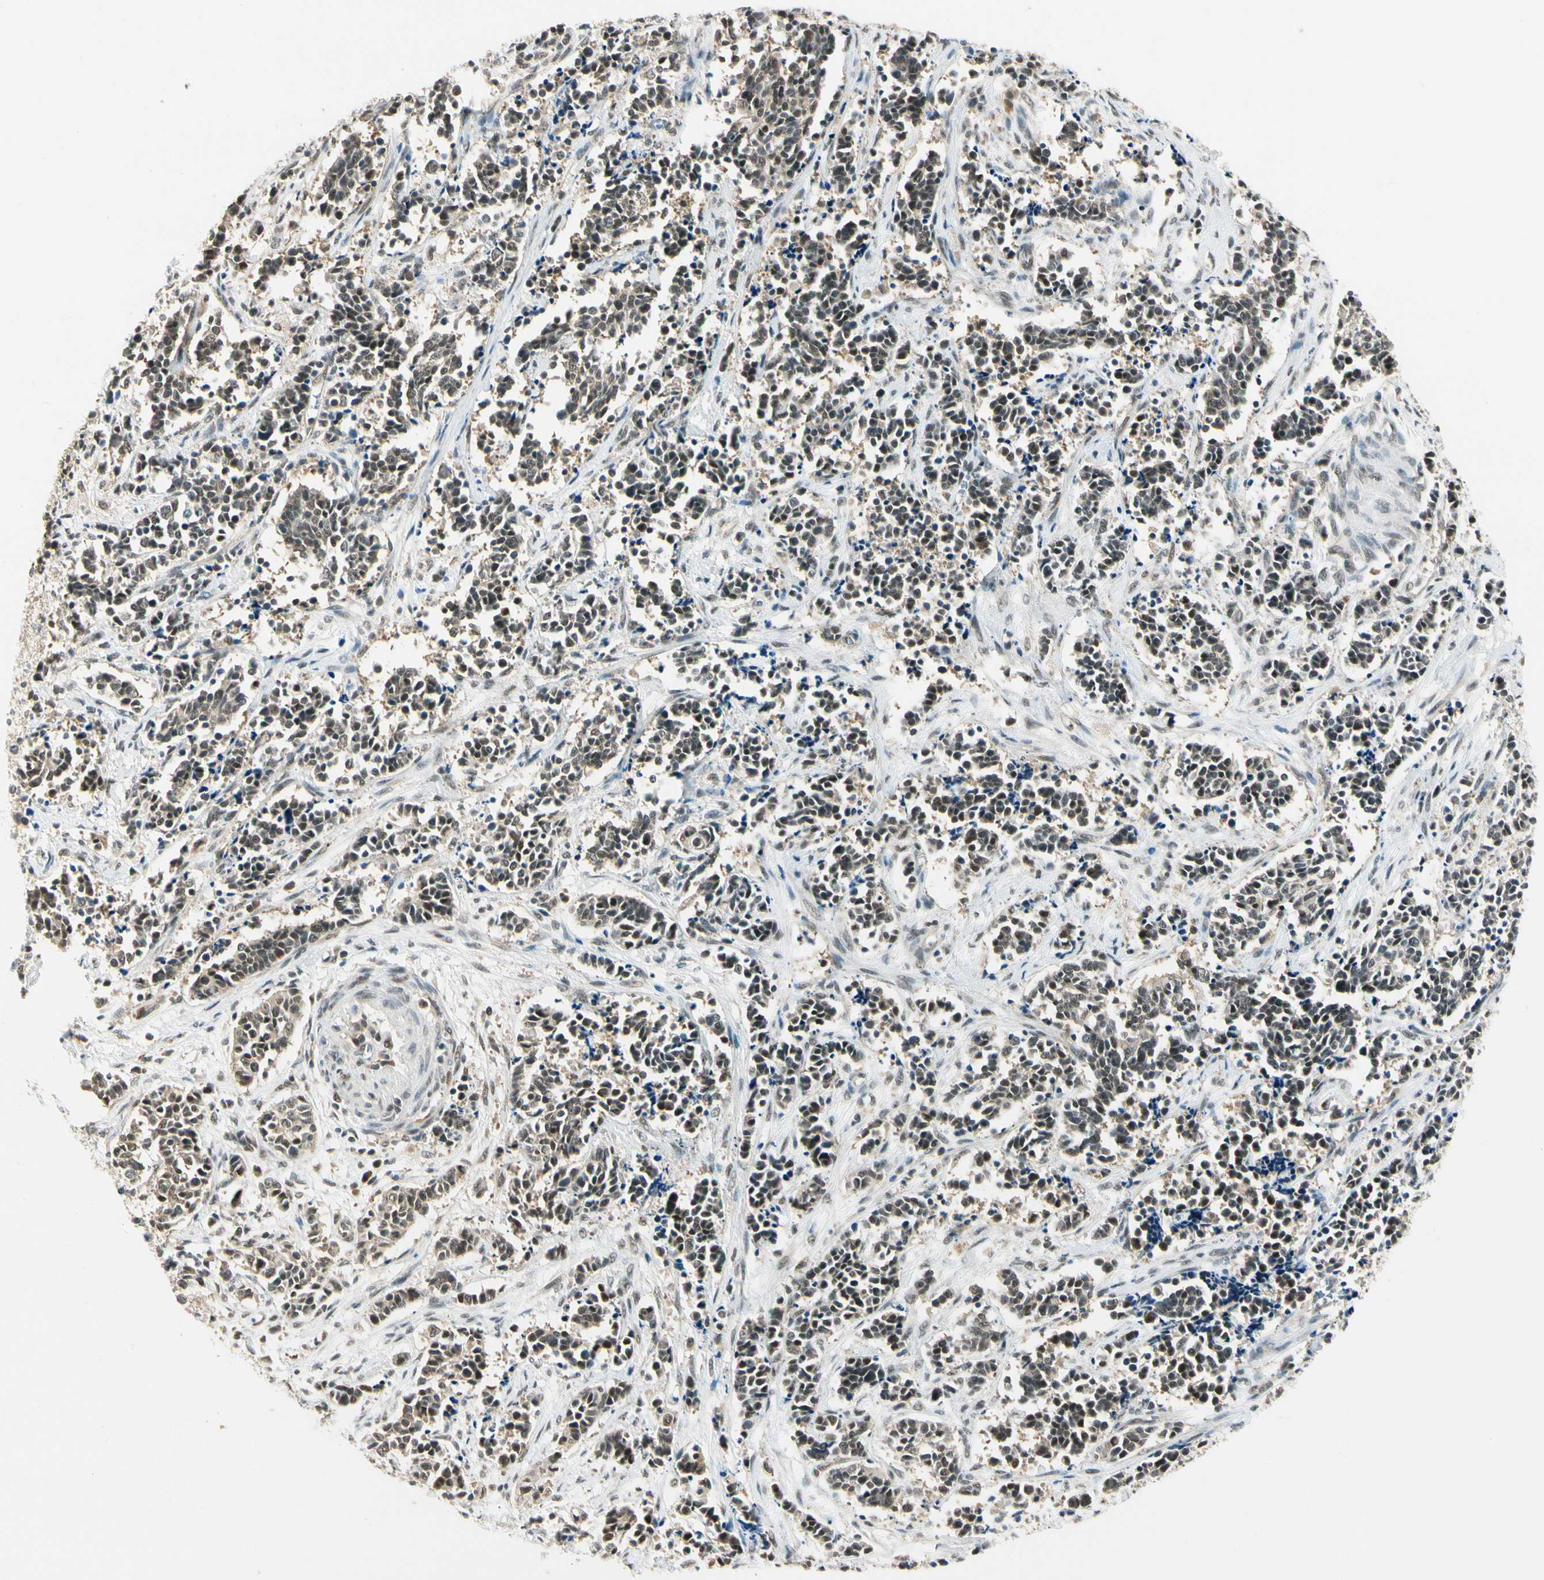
{"staining": {"intensity": "moderate", "quantity": ">75%", "location": "cytoplasmic/membranous,nuclear"}, "tissue": "cervical cancer", "cell_type": "Tumor cells", "image_type": "cancer", "snomed": [{"axis": "morphology", "description": "Squamous cell carcinoma, NOS"}, {"axis": "topography", "description": "Cervix"}], "caption": "Immunohistochemistry (IHC) (DAB) staining of human squamous cell carcinoma (cervical) reveals moderate cytoplasmic/membranous and nuclear protein expression in approximately >75% of tumor cells. (Brightfield microscopy of DAB IHC at high magnification).", "gene": "ZSCAN12", "patient": {"sex": "female", "age": 35}}